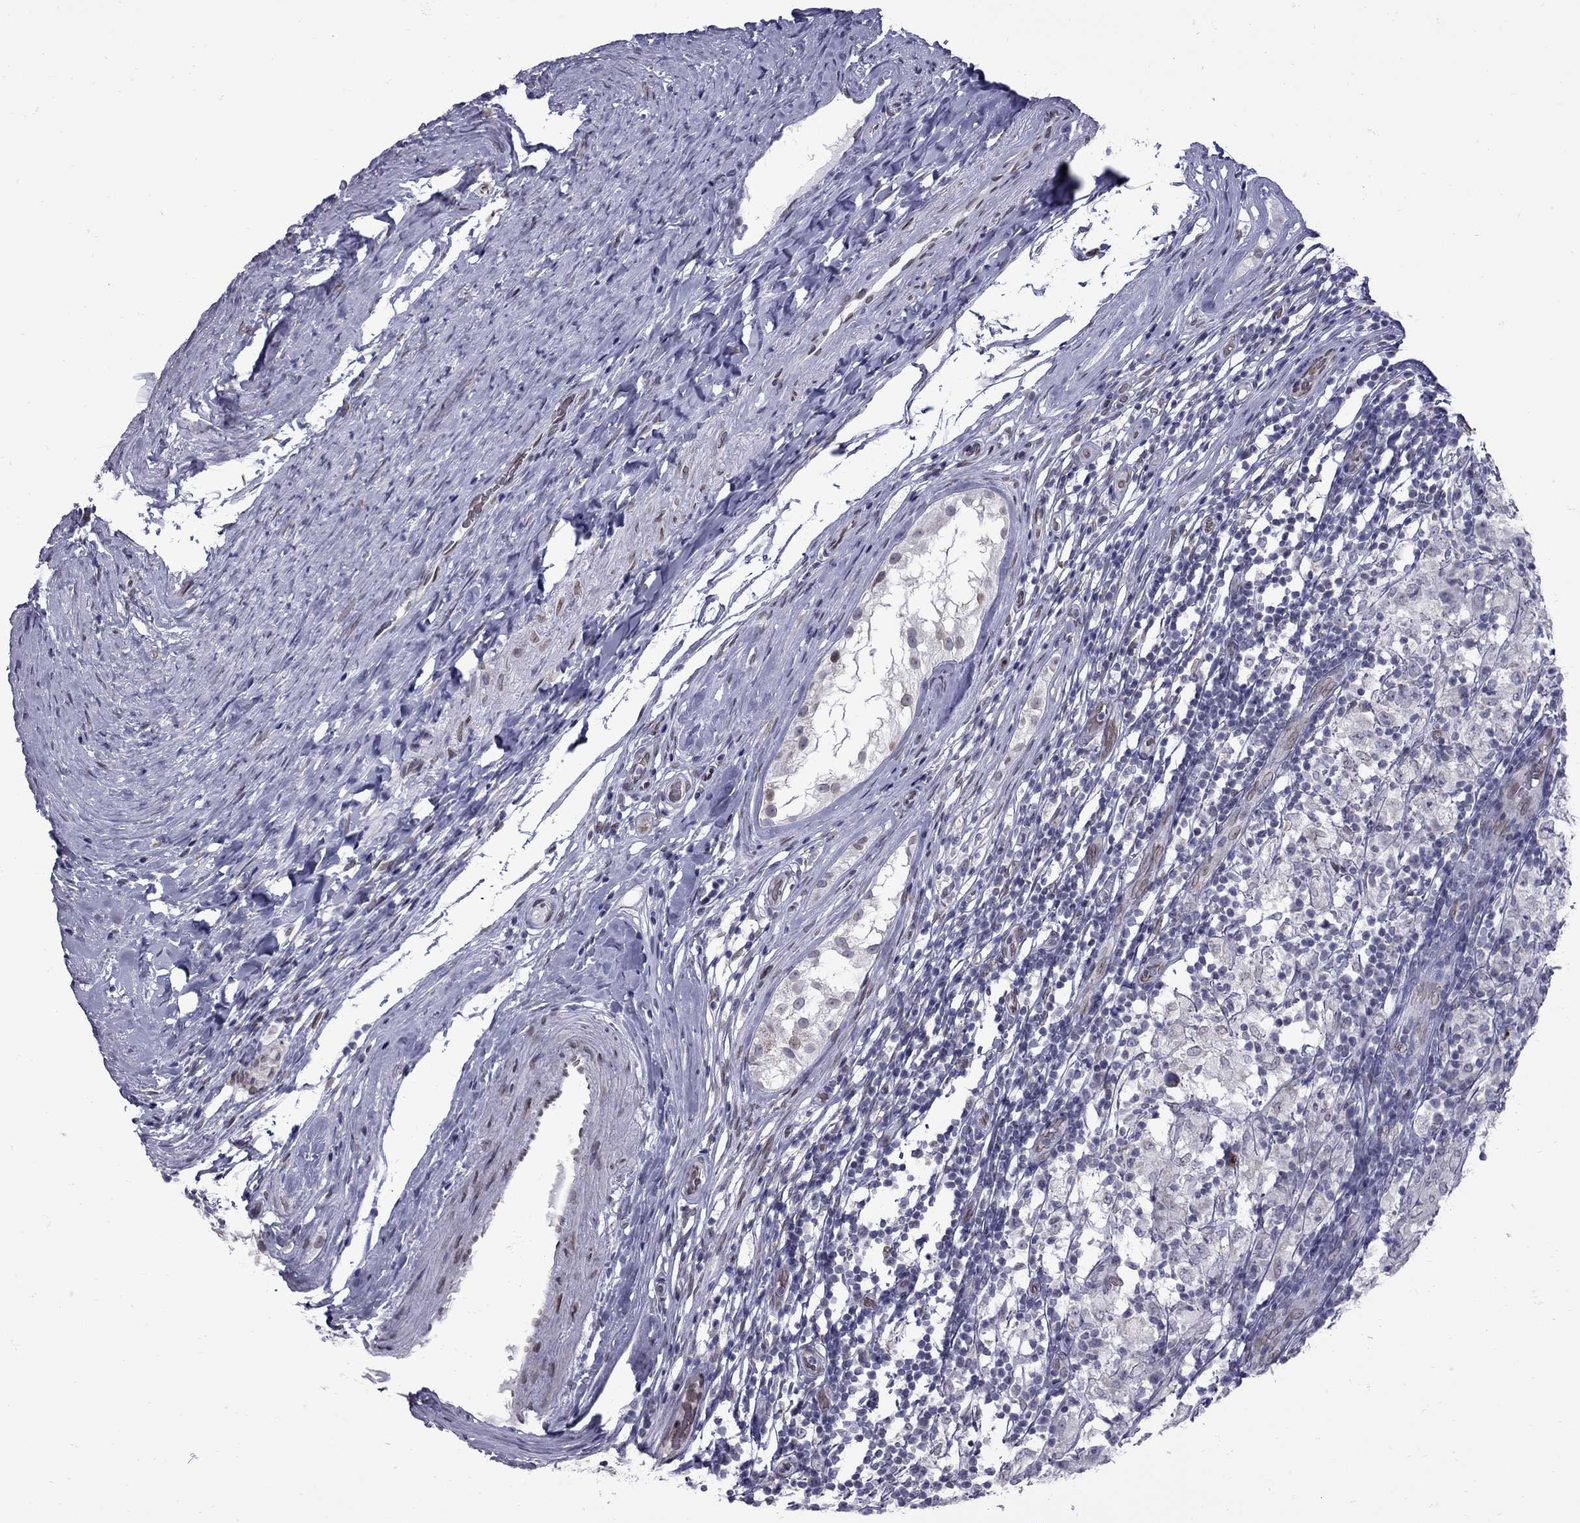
{"staining": {"intensity": "negative", "quantity": "none", "location": "none"}, "tissue": "testis cancer", "cell_type": "Tumor cells", "image_type": "cancer", "snomed": [{"axis": "morphology", "description": "Seminoma, NOS"}, {"axis": "morphology", "description": "Carcinoma, Embryonal, NOS"}, {"axis": "topography", "description": "Testis"}], "caption": "The immunohistochemistry (IHC) photomicrograph has no significant positivity in tumor cells of testis cancer (embryonal carcinoma) tissue.", "gene": "CLTCL1", "patient": {"sex": "male", "age": 41}}